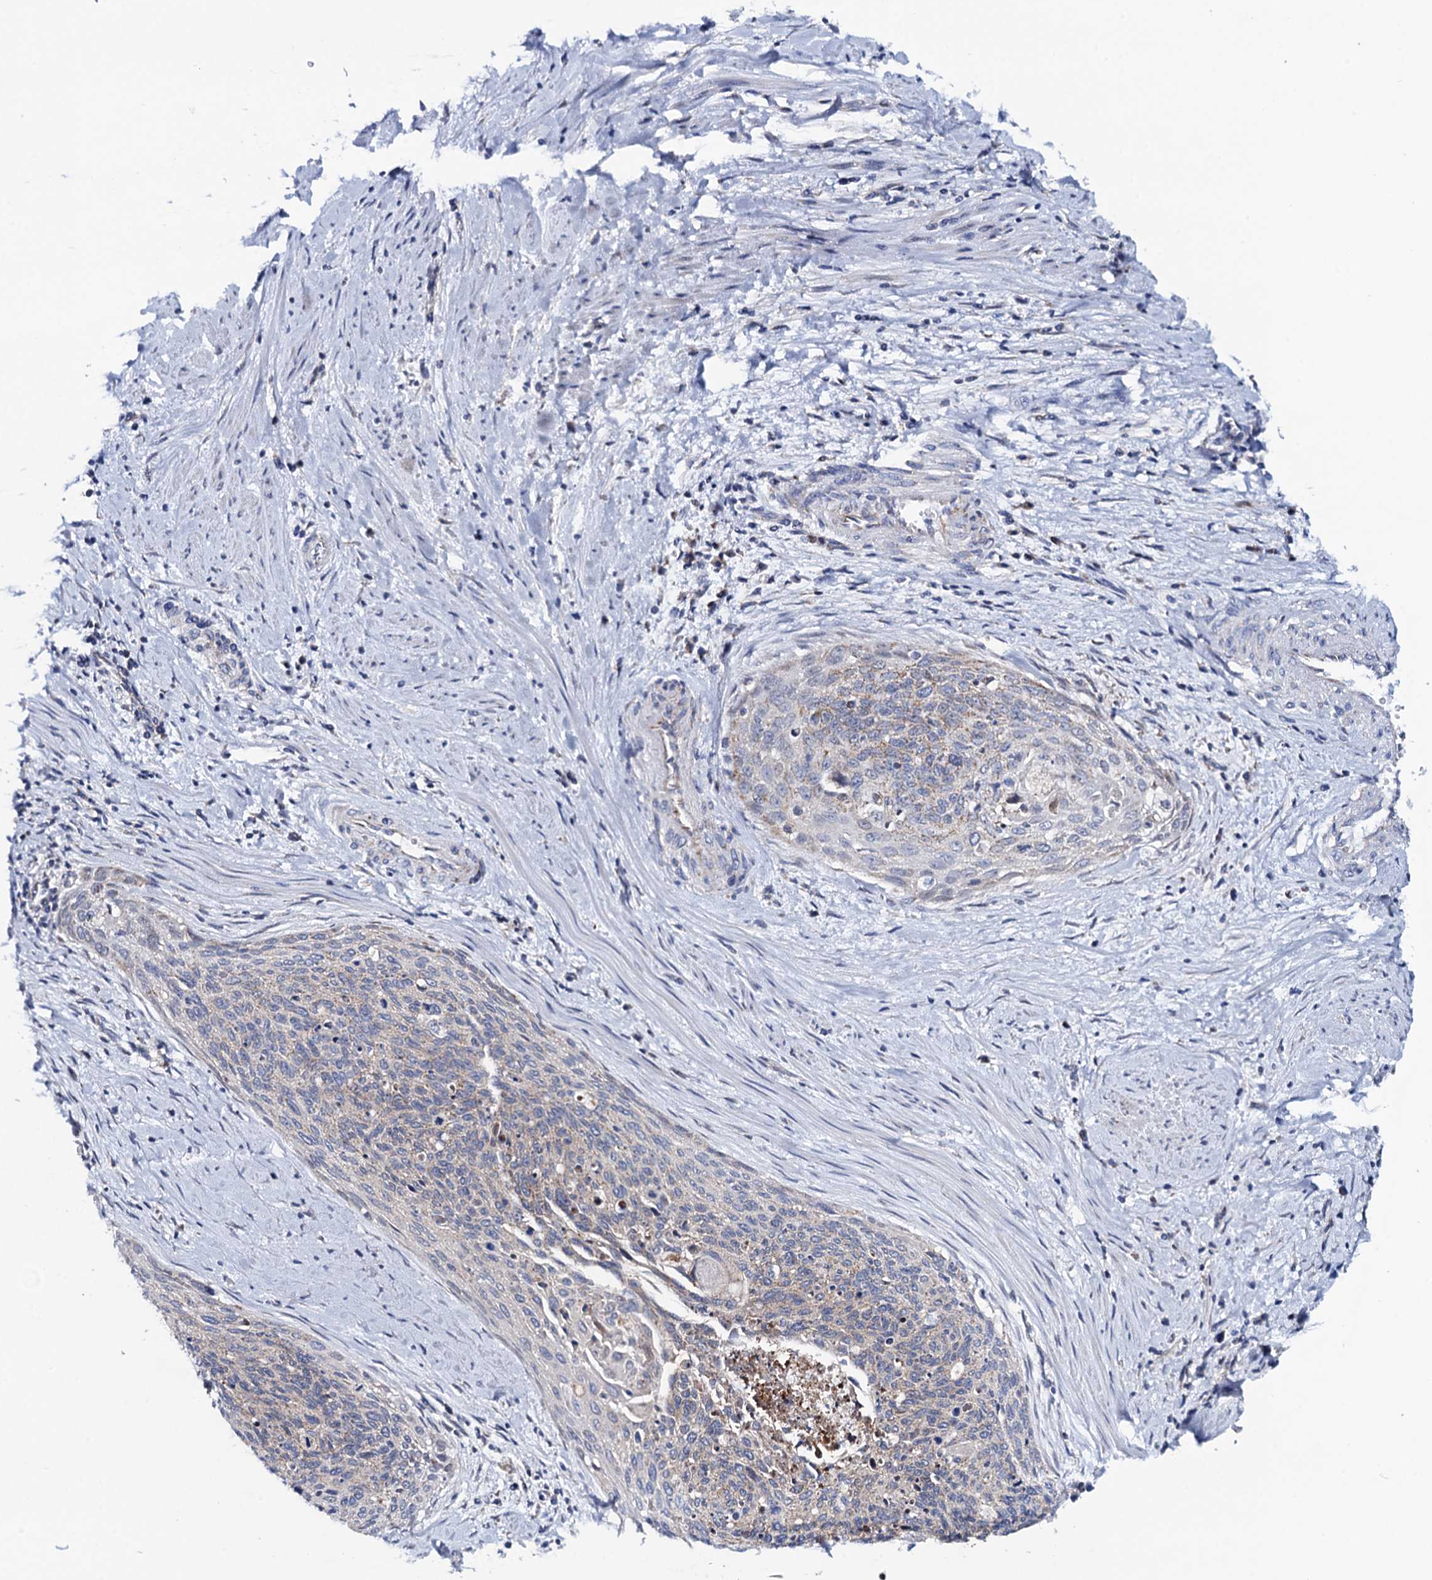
{"staining": {"intensity": "weak", "quantity": "<25%", "location": "cytoplasmic/membranous"}, "tissue": "cervical cancer", "cell_type": "Tumor cells", "image_type": "cancer", "snomed": [{"axis": "morphology", "description": "Squamous cell carcinoma, NOS"}, {"axis": "topography", "description": "Cervix"}], "caption": "IHC of human cervical cancer exhibits no staining in tumor cells.", "gene": "PTCD3", "patient": {"sex": "female", "age": 55}}